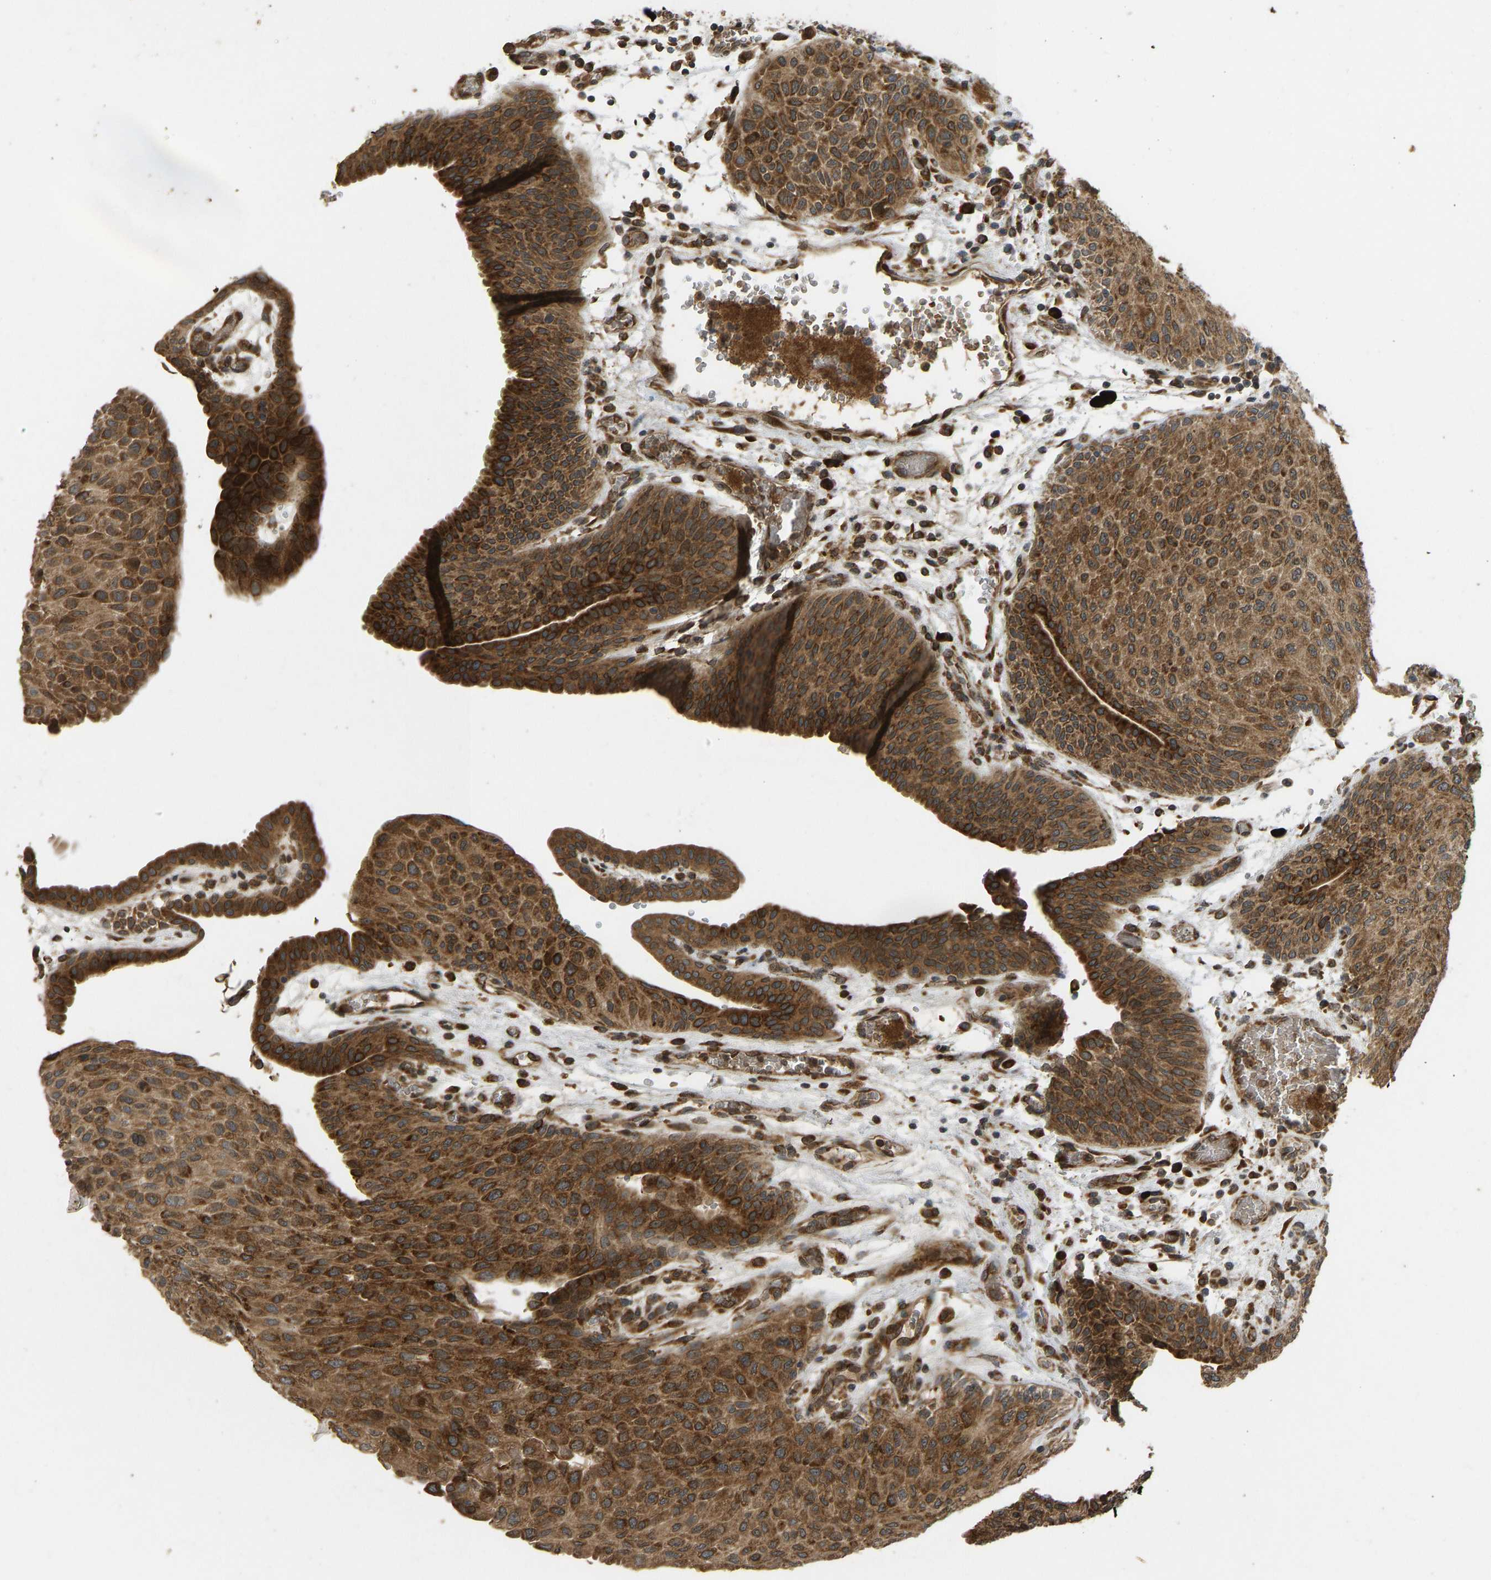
{"staining": {"intensity": "strong", "quantity": ">75%", "location": "cytoplasmic/membranous"}, "tissue": "urothelial cancer", "cell_type": "Tumor cells", "image_type": "cancer", "snomed": [{"axis": "morphology", "description": "Urothelial carcinoma, Low grade"}, {"axis": "morphology", "description": "Urothelial carcinoma, High grade"}, {"axis": "topography", "description": "Urinary bladder"}], "caption": "Human urothelial carcinoma (high-grade) stained for a protein (brown) exhibits strong cytoplasmic/membranous positive staining in approximately >75% of tumor cells.", "gene": "RPN2", "patient": {"sex": "male", "age": 35}}